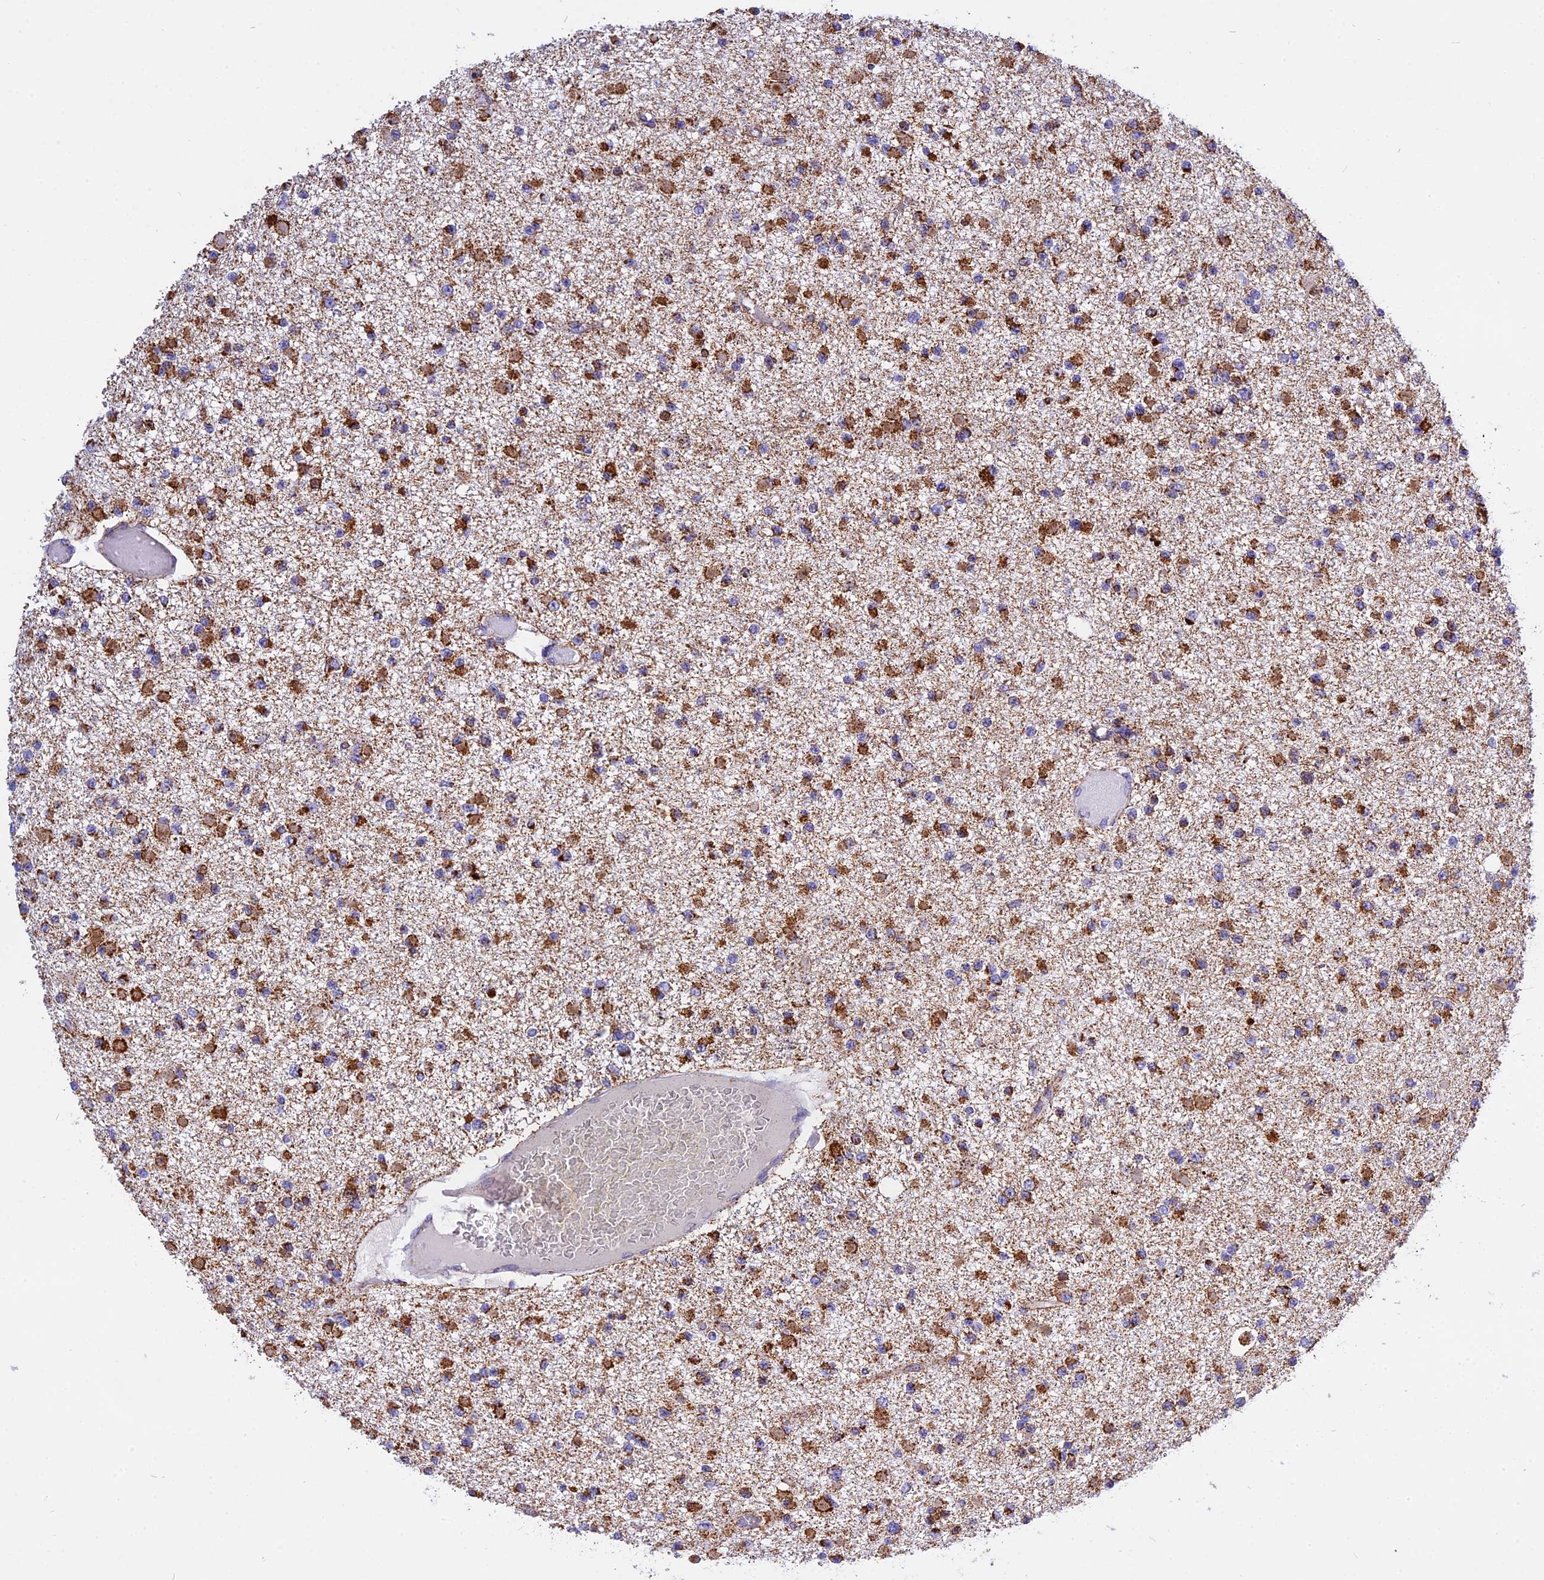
{"staining": {"intensity": "moderate", "quantity": ">75%", "location": "cytoplasmic/membranous"}, "tissue": "glioma", "cell_type": "Tumor cells", "image_type": "cancer", "snomed": [{"axis": "morphology", "description": "Glioma, malignant, Low grade"}, {"axis": "topography", "description": "Brain"}], "caption": "Immunohistochemistry image of human malignant low-grade glioma stained for a protein (brown), which exhibits medium levels of moderate cytoplasmic/membranous staining in about >75% of tumor cells.", "gene": "VDAC2", "patient": {"sex": "female", "age": 22}}